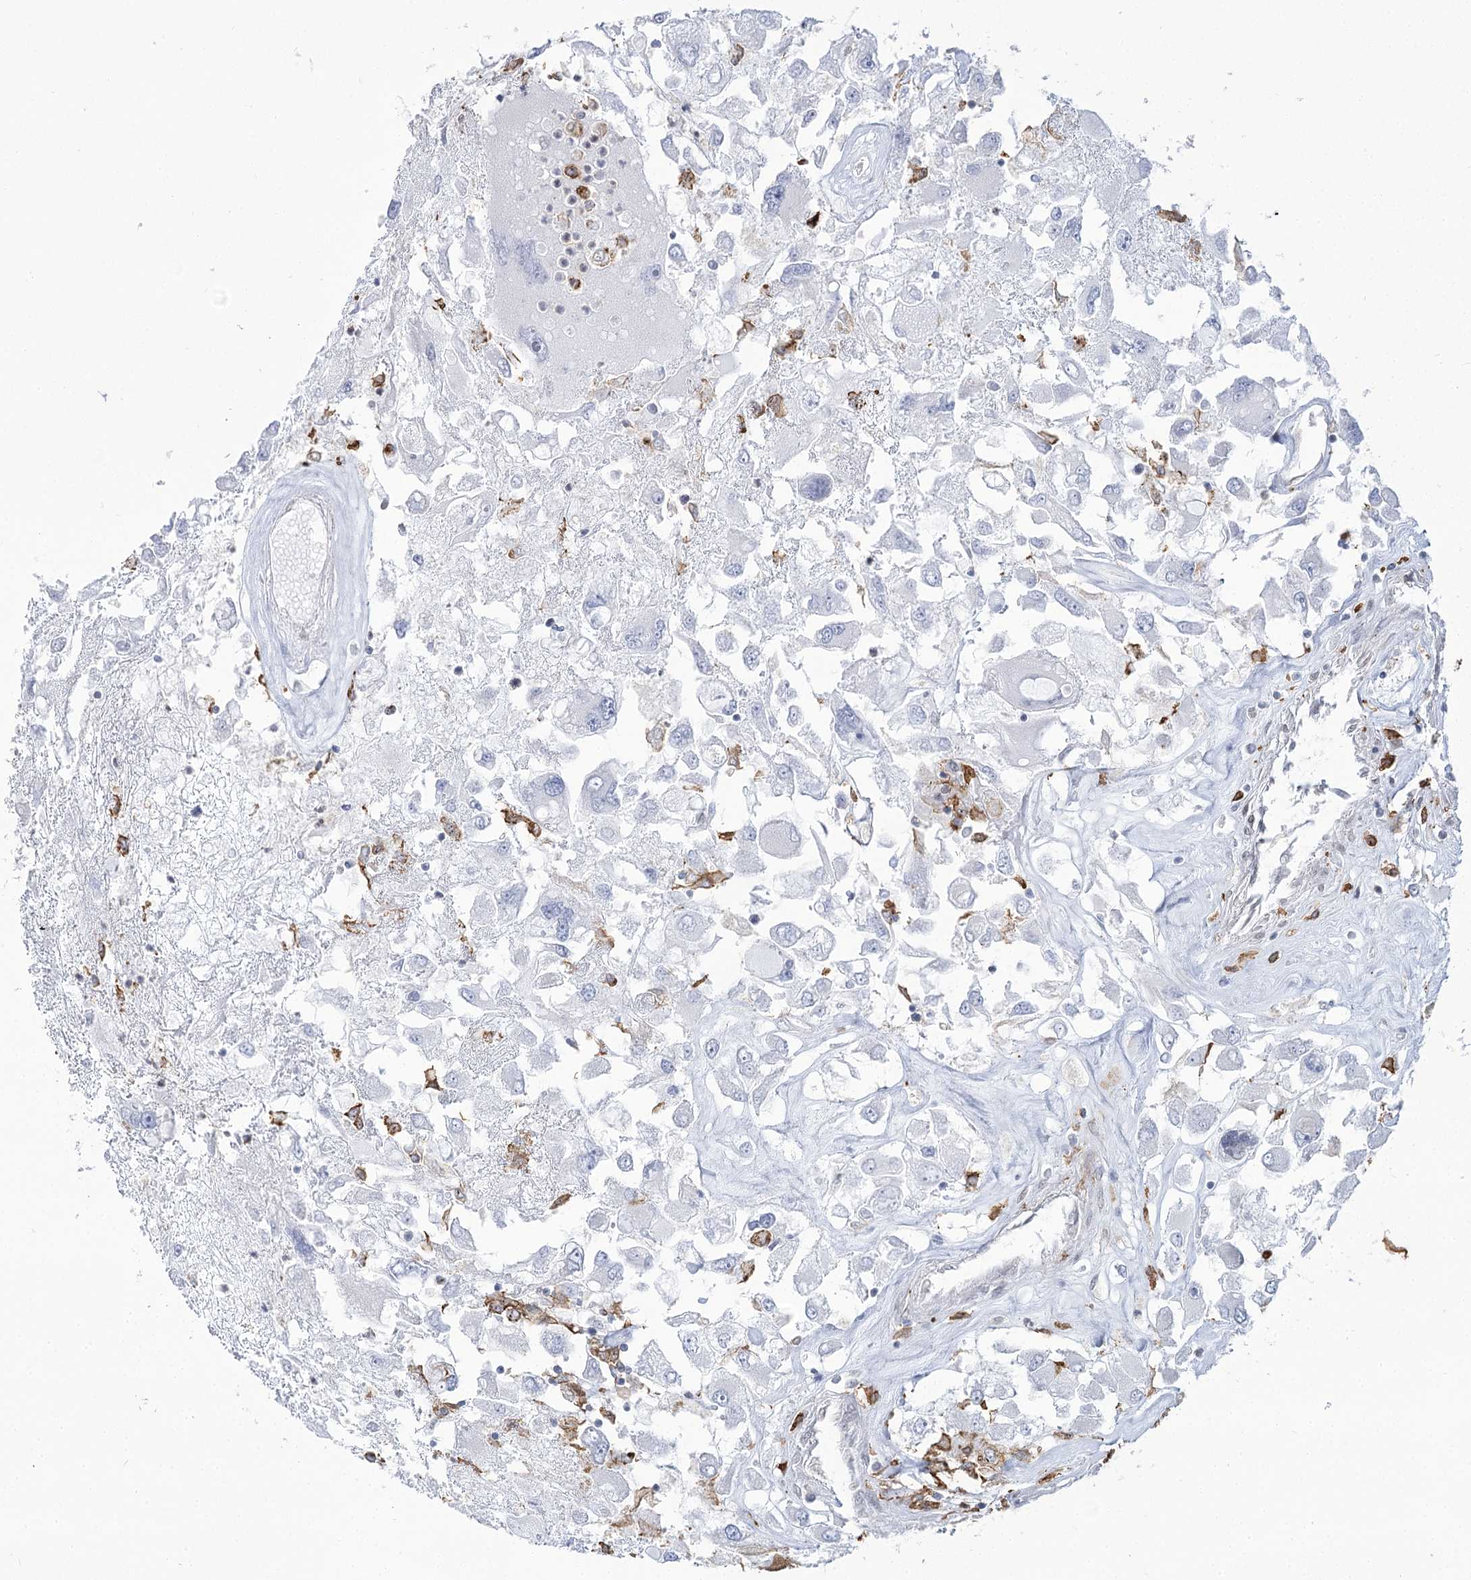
{"staining": {"intensity": "negative", "quantity": "none", "location": "none"}, "tissue": "renal cancer", "cell_type": "Tumor cells", "image_type": "cancer", "snomed": [{"axis": "morphology", "description": "Adenocarcinoma, NOS"}, {"axis": "topography", "description": "Kidney"}], "caption": "Tumor cells show no significant positivity in renal adenocarcinoma.", "gene": "C11orf1", "patient": {"sex": "female", "age": 52}}